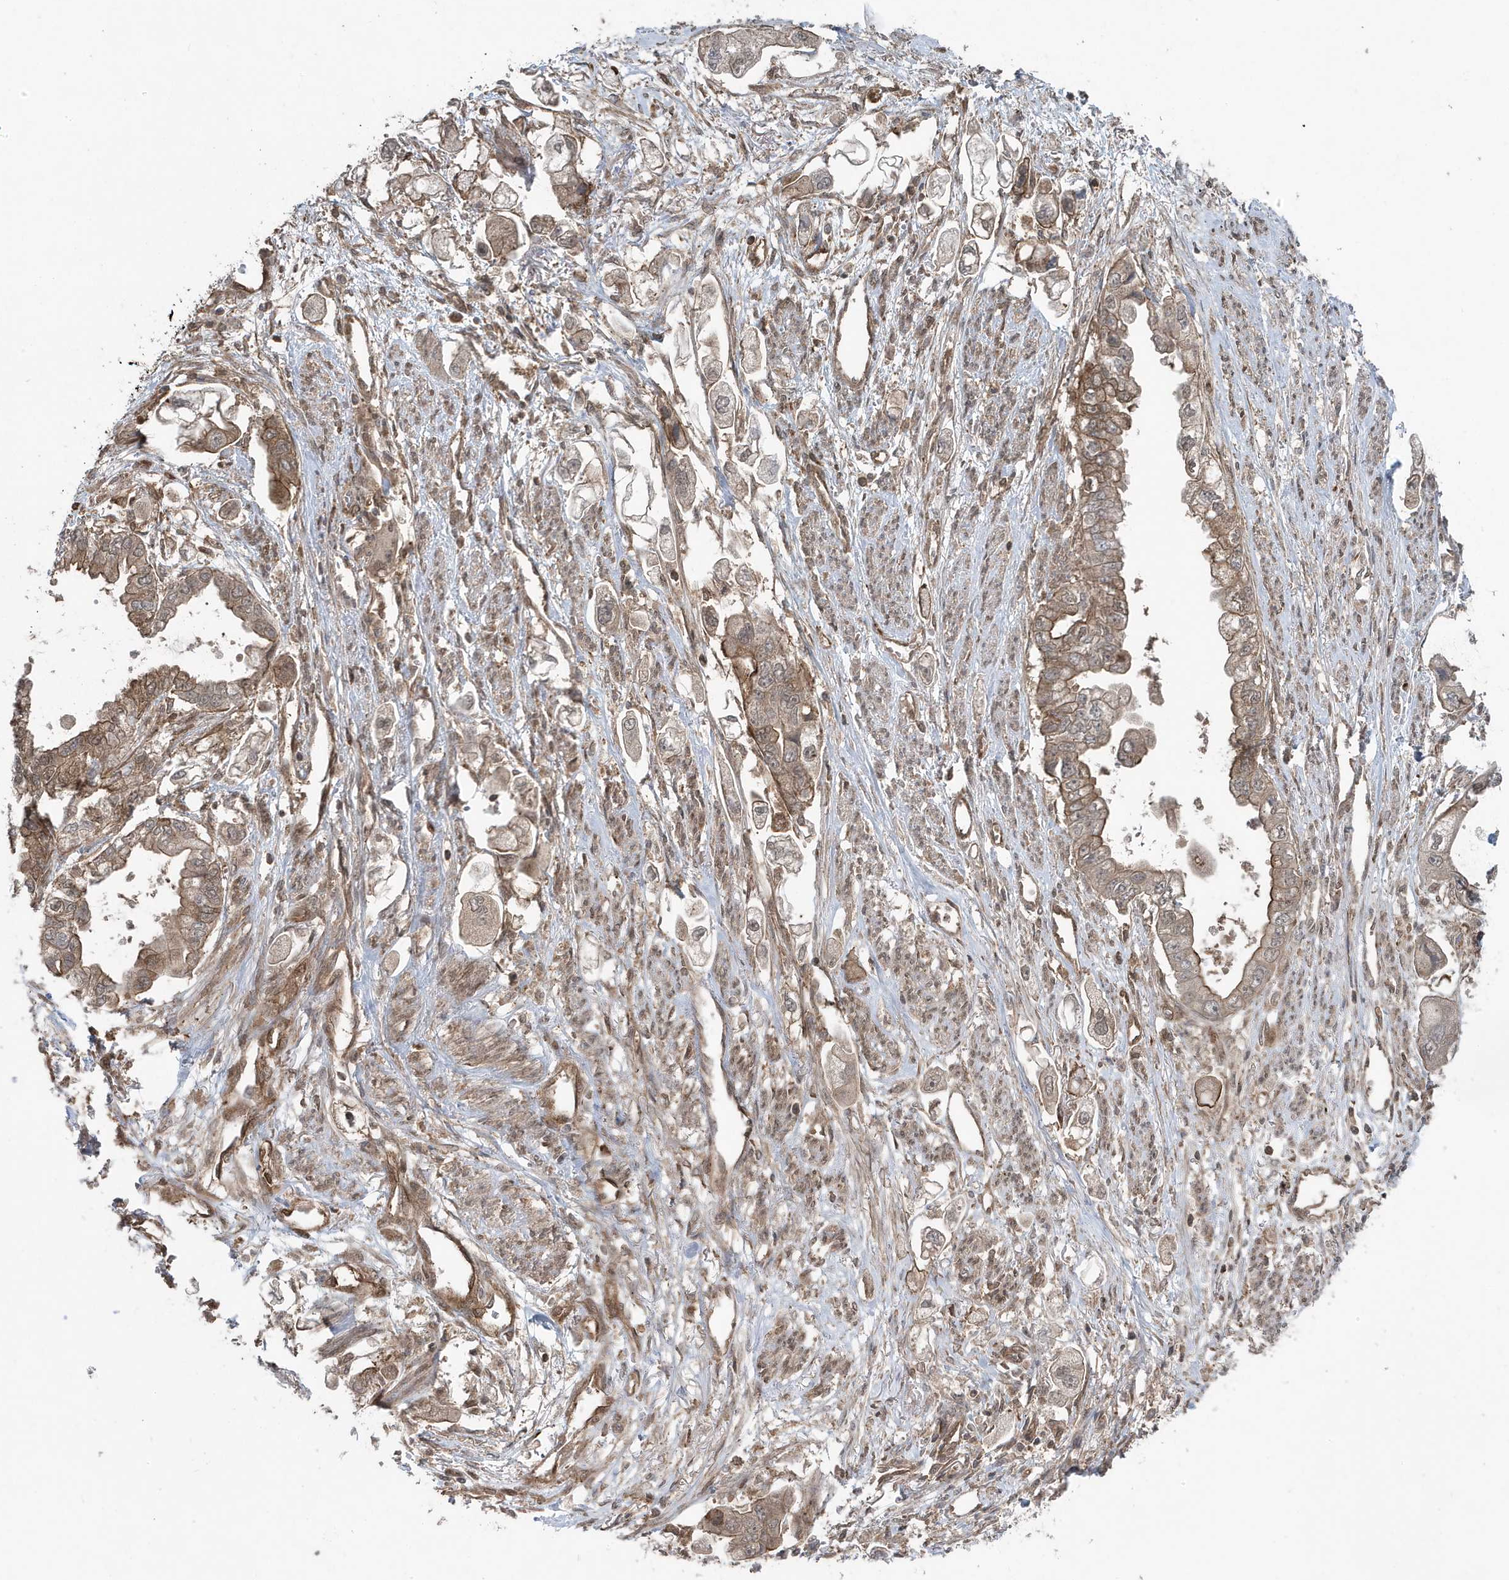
{"staining": {"intensity": "moderate", "quantity": ">75%", "location": "cytoplasmic/membranous"}, "tissue": "stomach cancer", "cell_type": "Tumor cells", "image_type": "cancer", "snomed": [{"axis": "morphology", "description": "Adenocarcinoma, NOS"}, {"axis": "topography", "description": "Stomach"}], "caption": "Immunohistochemistry image of neoplastic tissue: human stomach cancer (adenocarcinoma) stained using IHC demonstrates medium levels of moderate protein expression localized specifically in the cytoplasmic/membranous of tumor cells, appearing as a cytoplasmic/membranous brown color.", "gene": "MAPK1IP1L", "patient": {"sex": "male", "age": 62}}